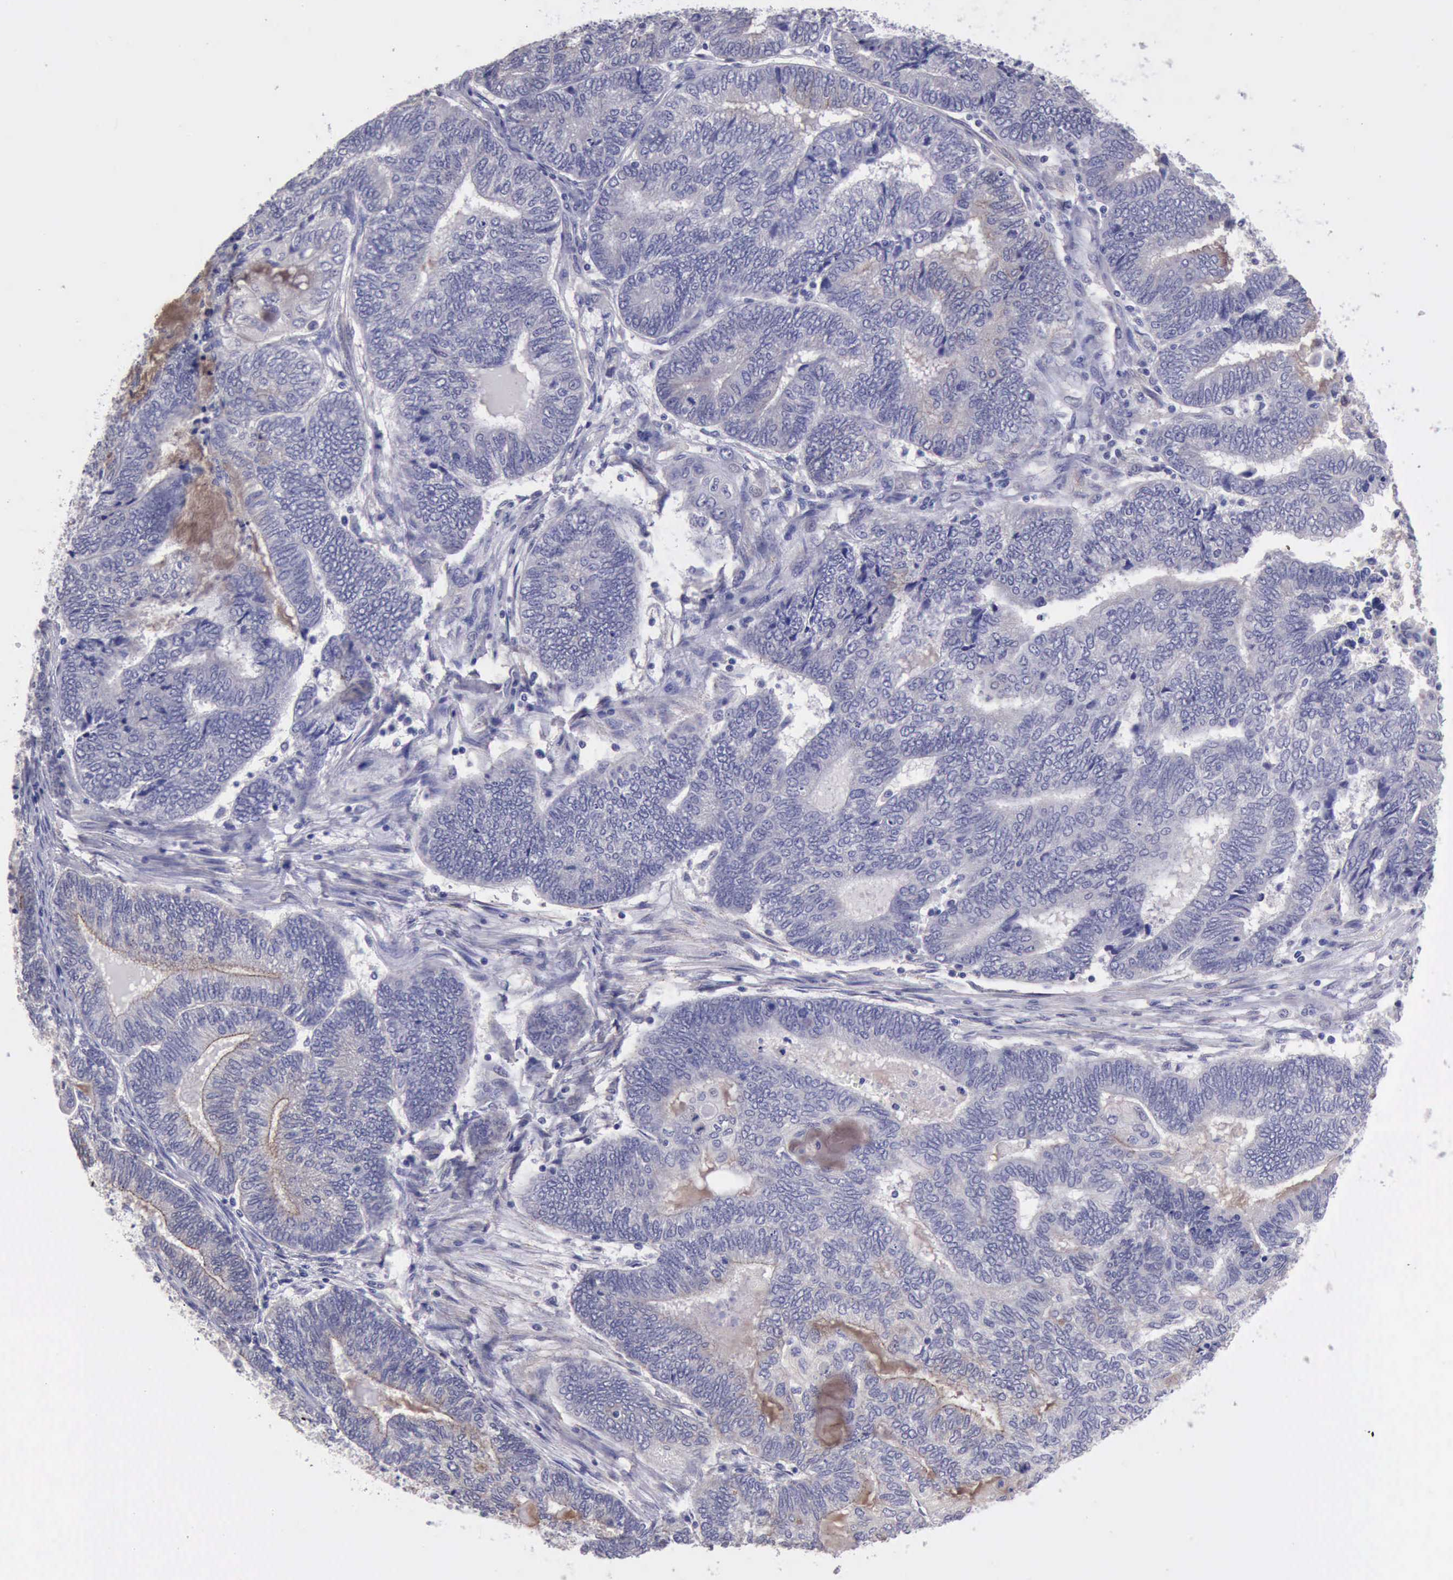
{"staining": {"intensity": "negative", "quantity": "none", "location": "none"}, "tissue": "endometrial cancer", "cell_type": "Tumor cells", "image_type": "cancer", "snomed": [{"axis": "morphology", "description": "Adenocarcinoma, NOS"}, {"axis": "topography", "description": "Uterus"}, {"axis": "topography", "description": "Endometrium"}], "caption": "This is a image of immunohistochemistry staining of endometrial cancer (adenocarcinoma), which shows no staining in tumor cells.", "gene": "KCND1", "patient": {"sex": "female", "age": 70}}